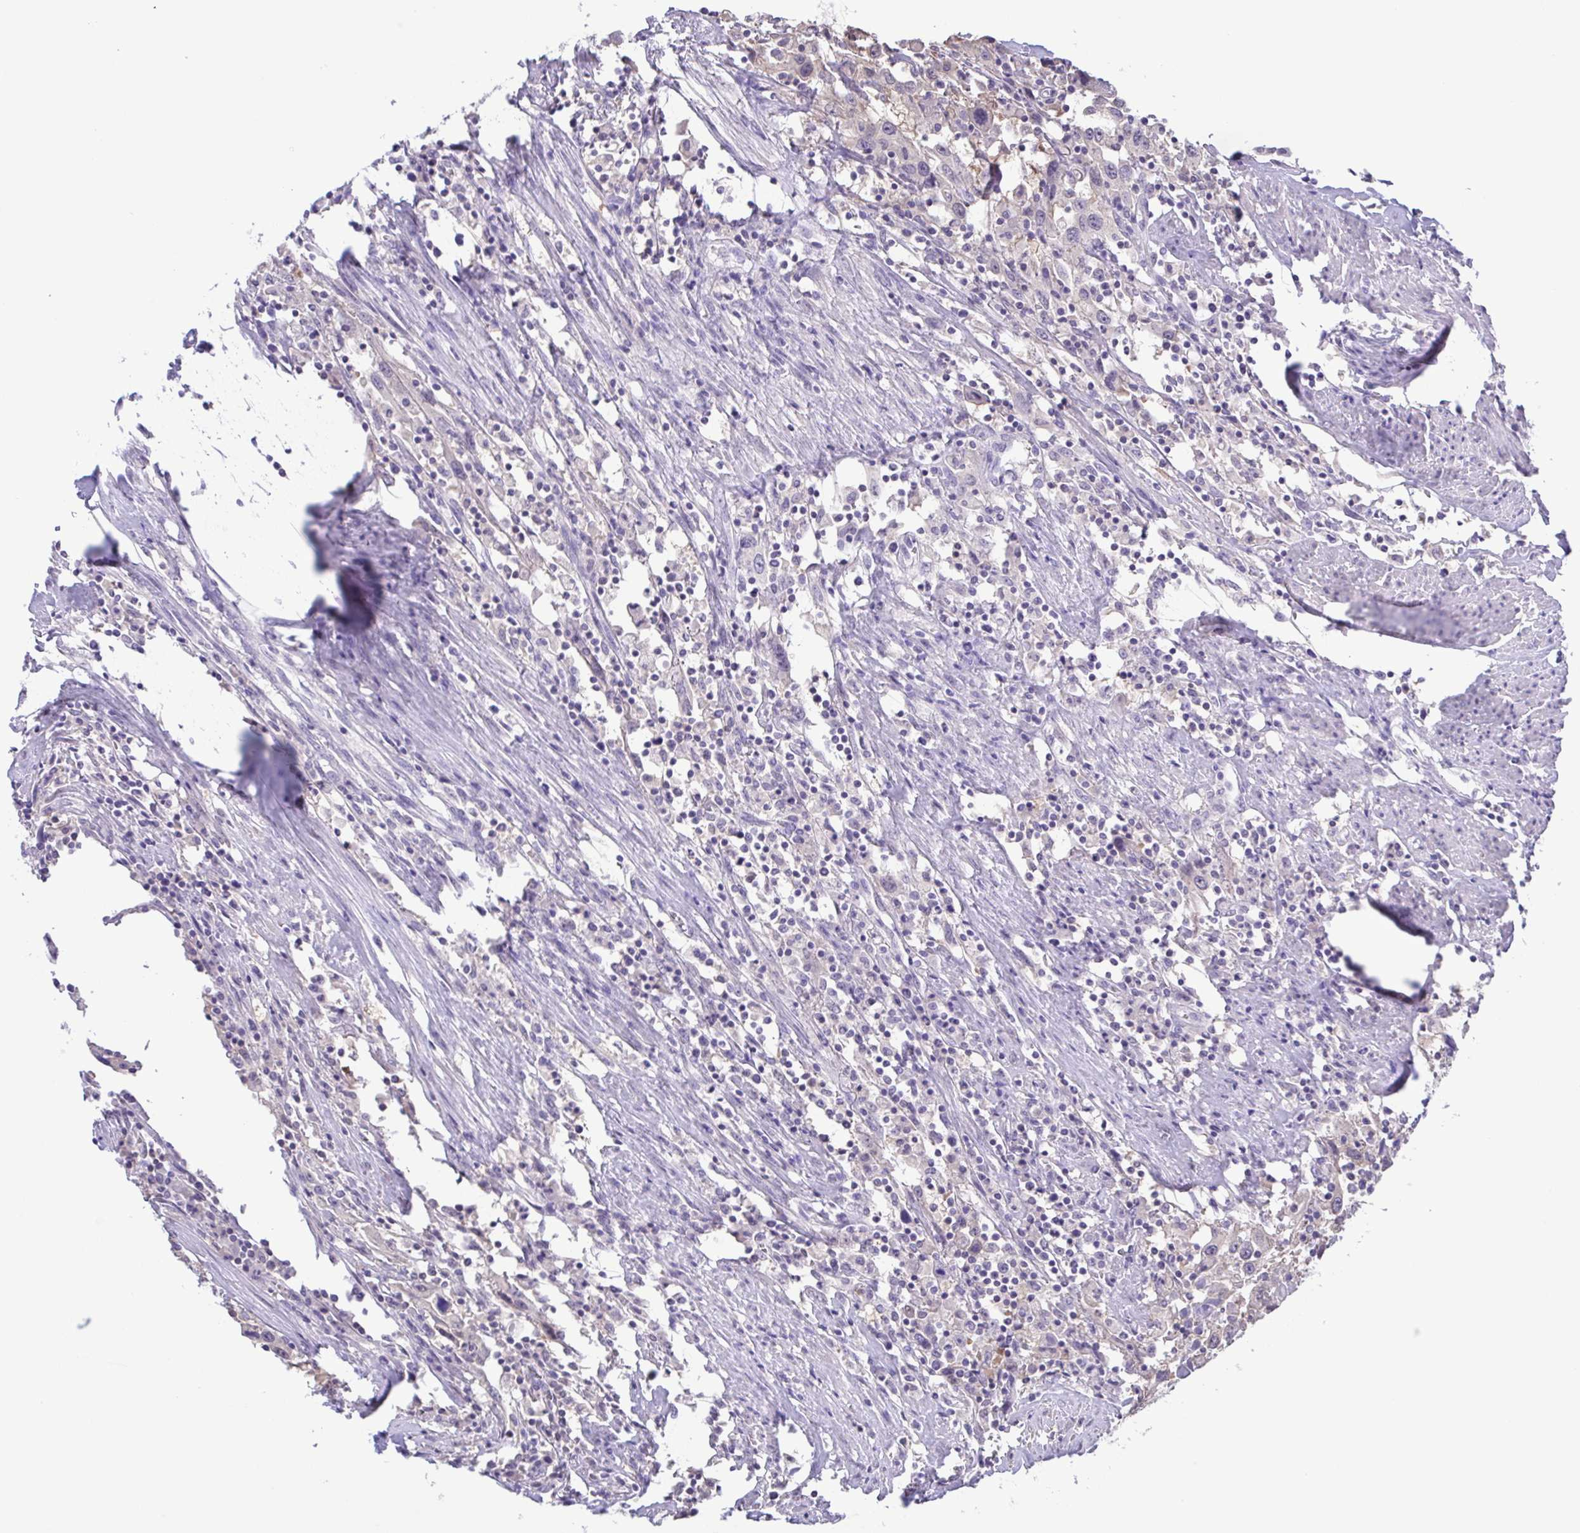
{"staining": {"intensity": "negative", "quantity": "none", "location": "none"}, "tissue": "urothelial cancer", "cell_type": "Tumor cells", "image_type": "cancer", "snomed": [{"axis": "morphology", "description": "Urothelial carcinoma, High grade"}, {"axis": "topography", "description": "Urinary bladder"}], "caption": "Tumor cells are negative for brown protein staining in urothelial cancer.", "gene": "LDHC", "patient": {"sex": "male", "age": 61}}